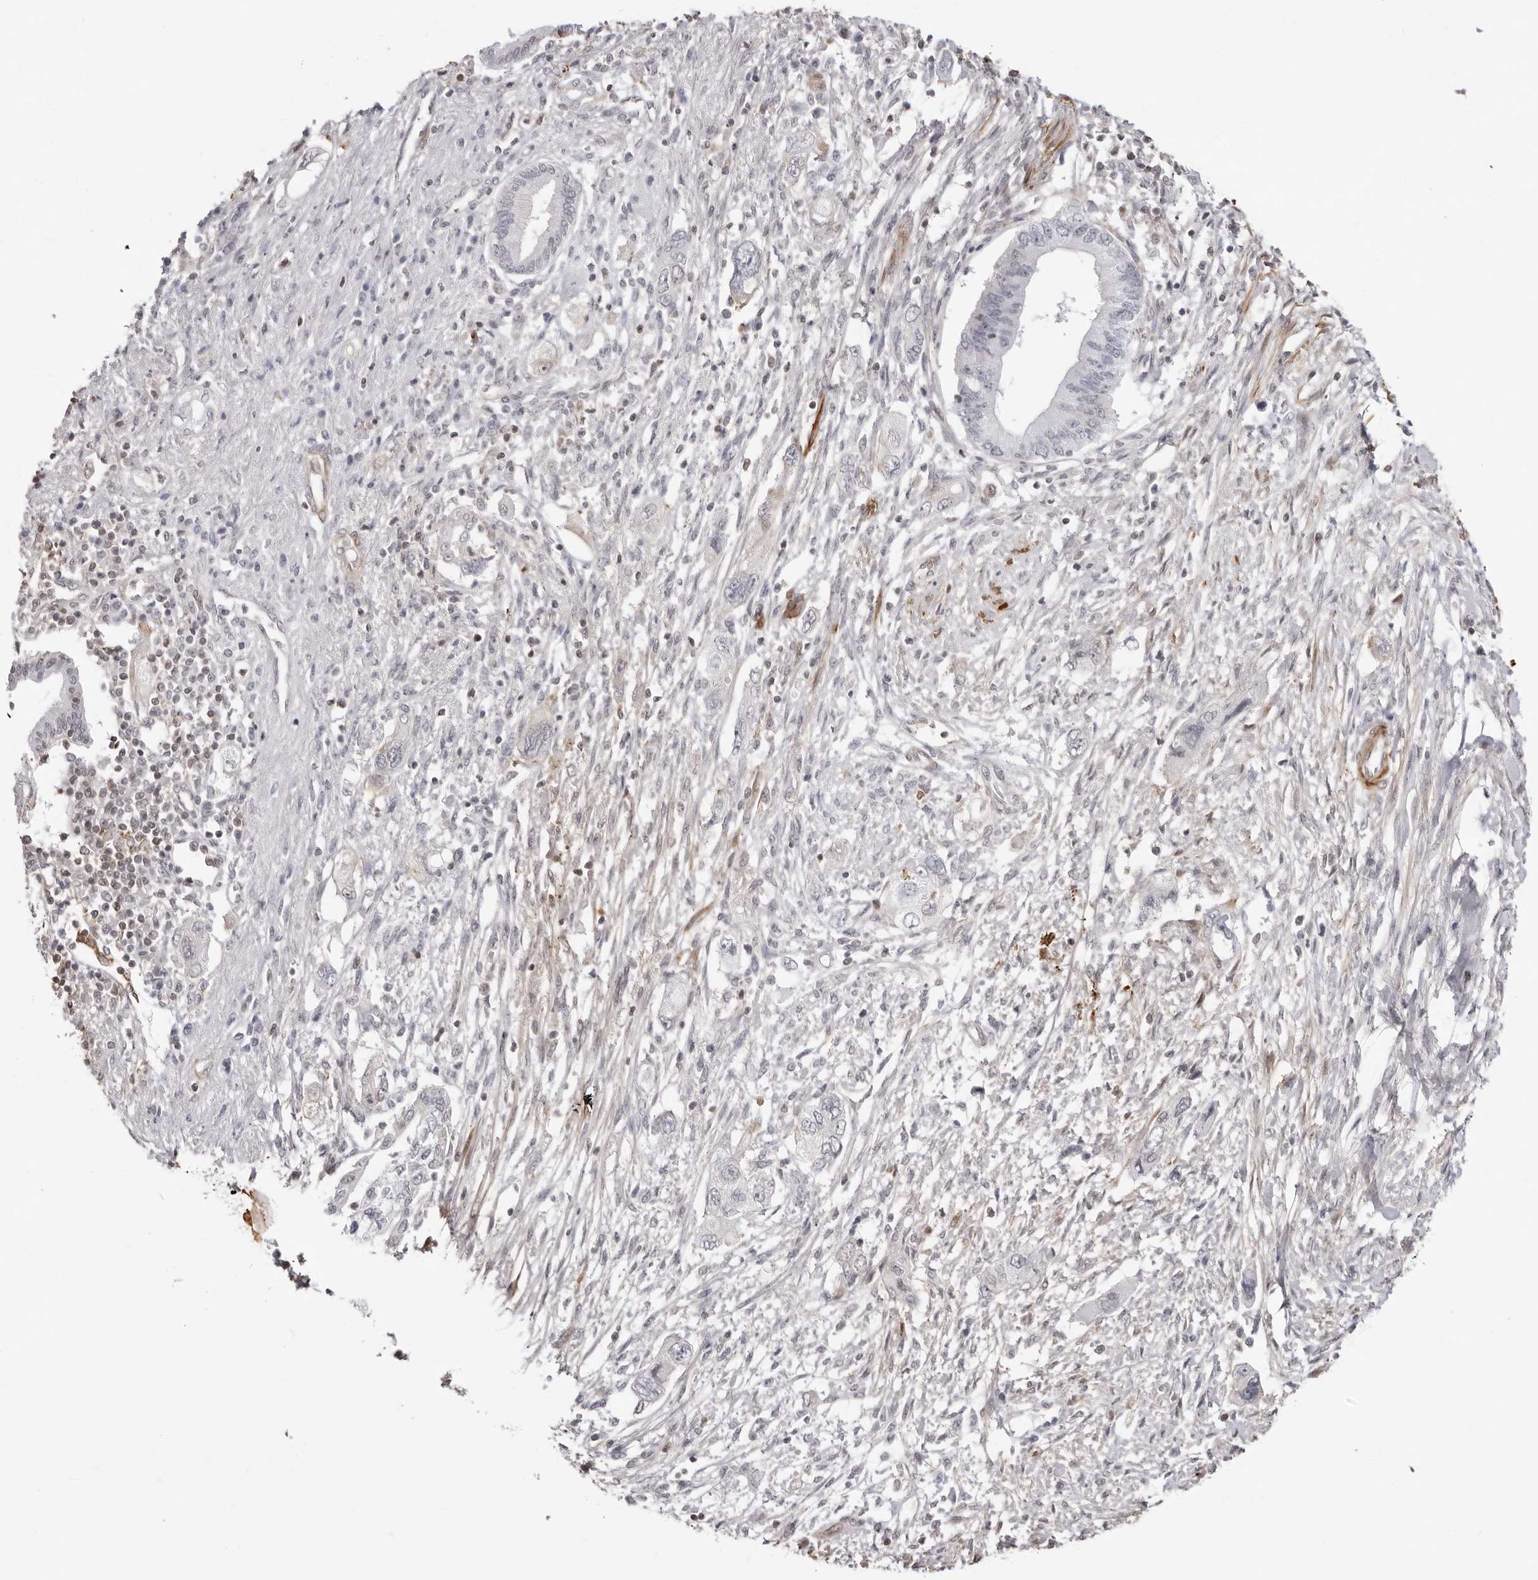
{"staining": {"intensity": "negative", "quantity": "none", "location": "none"}, "tissue": "pancreatic cancer", "cell_type": "Tumor cells", "image_type": "cancer", "snomed": [{"axis": "morphology", "description": "Adenocarcinoma, NOS"}, {"axis": "topography", "description": "Pancreas"}], "caption": "Immunohistochemistry micrograph of neoplastic tissue: human pancreatic adenocarcinoma stained with DAB shows no significant protein expression in tumor cells.", "gene": "UNK", "patient": {"sex": "female", "age": 73}}